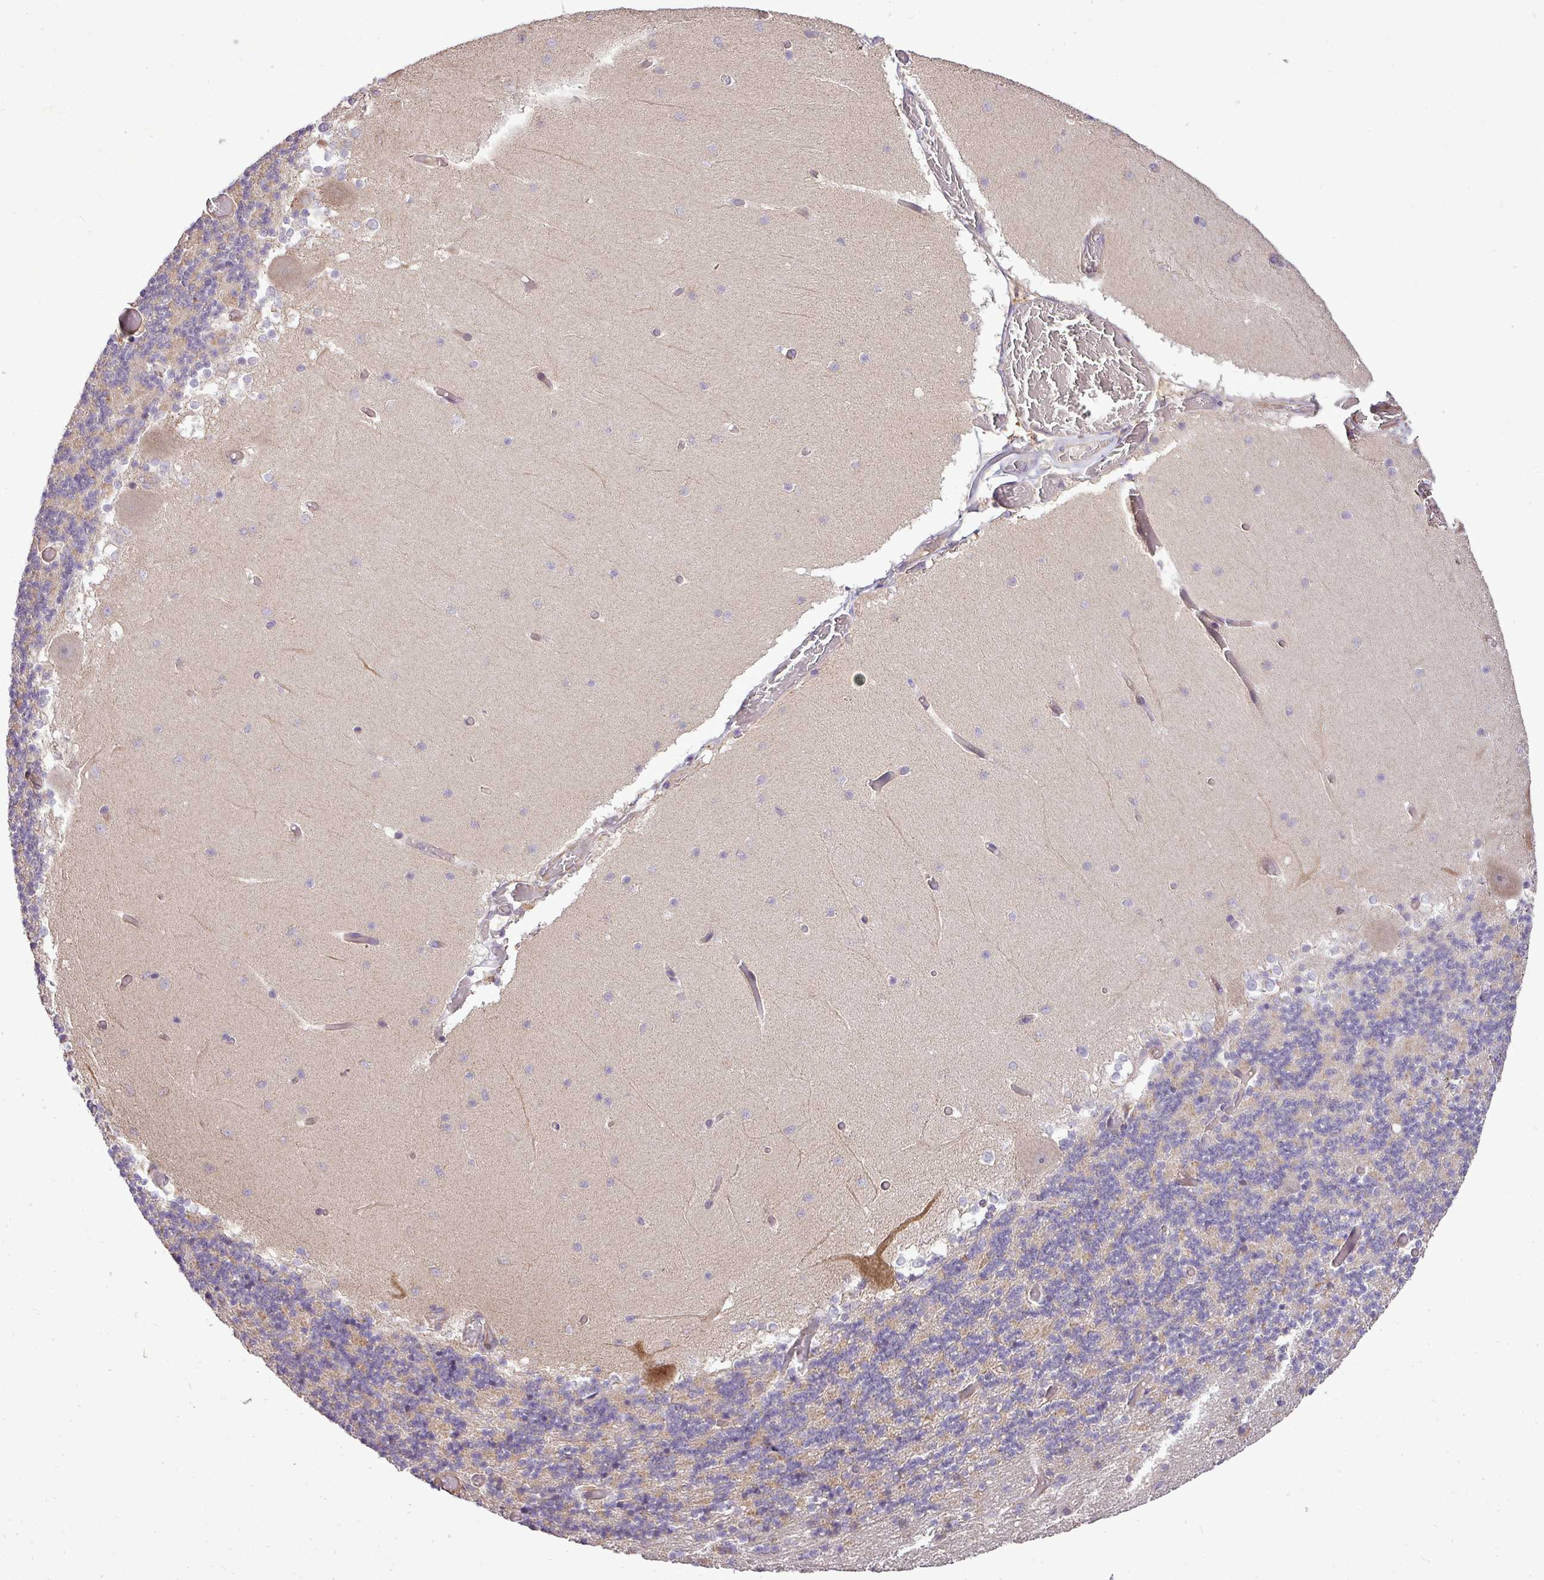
{"staining": {"intensity": "negative", "quantity": "none", "location": "none"}, "tissue": "cerebellum", "cell_type": "Cells in granular layer", "image_type": "normal", "snomed": [{"axis": "morphology", "description": "Normal tissue, NOS"}, {"axis": "topography", "description": "Cerebellum"}], "caption": "Immunohistochemistry (IHC) of unremarkable human cerebellum exhibits no staining in cells in granular layer.", "gene": "PDRG1", "patient": {"sex": "female", "age": 28}}